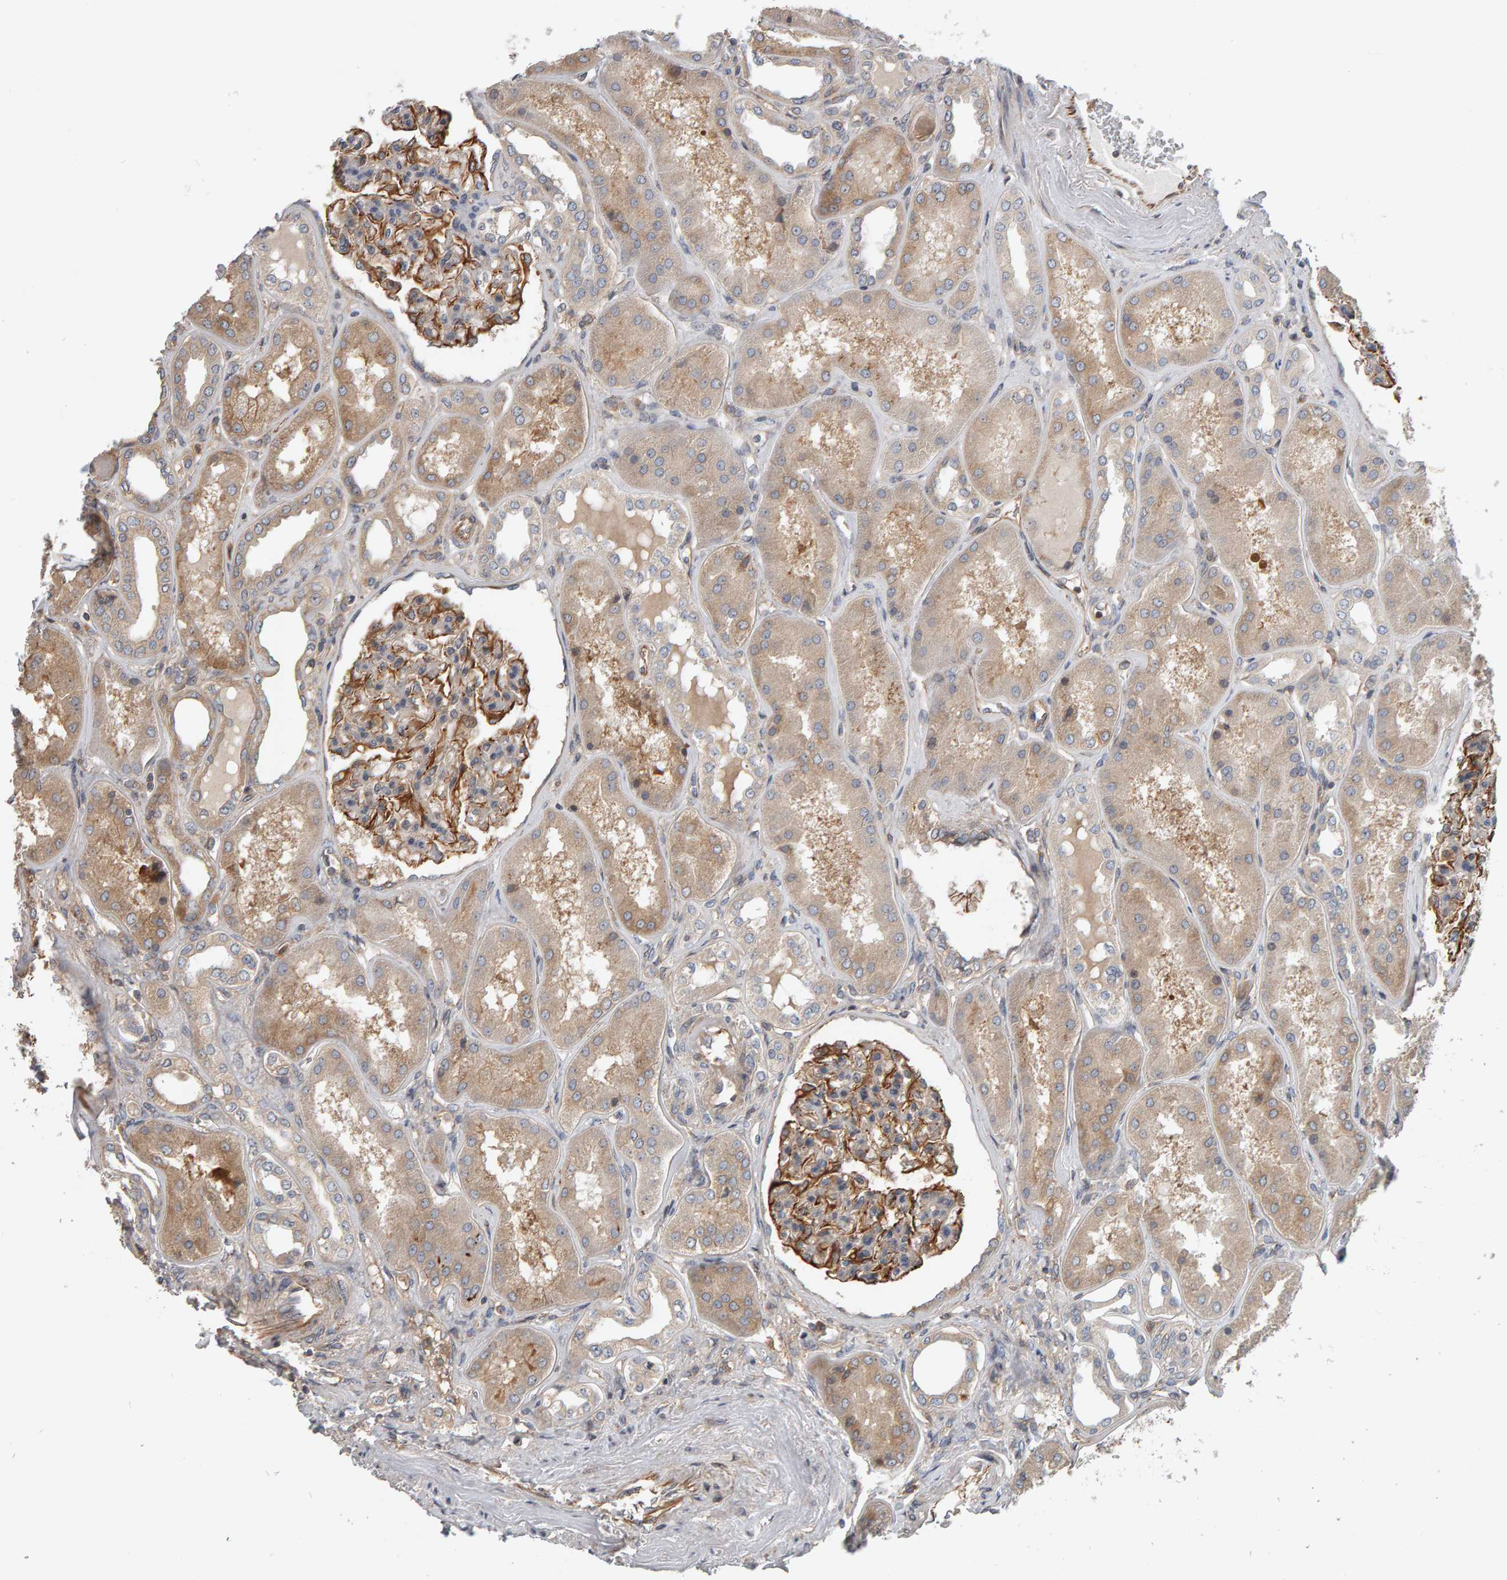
{"staining": {"intensity": "strong", "quantity": "25%-75%", "location": "cytoplasmic/membranous"}, "tissue": "kidney", "cell_type": "Cells in glomeruli", "image_type": "normal", "snomed": [{"axis": "morphology", "description": "Normal tissue, NOS"}, {"axis": "topography", "description": "Kidney"}], "caption": "Immunohistochemical staining of benign kidney displays high levels of strong cytoplasmic/membranous positivity in about 25%-75% of cells in glomeruli.", "gene": "C9orf72", "patient": {"sex": "female", "age": 56}}